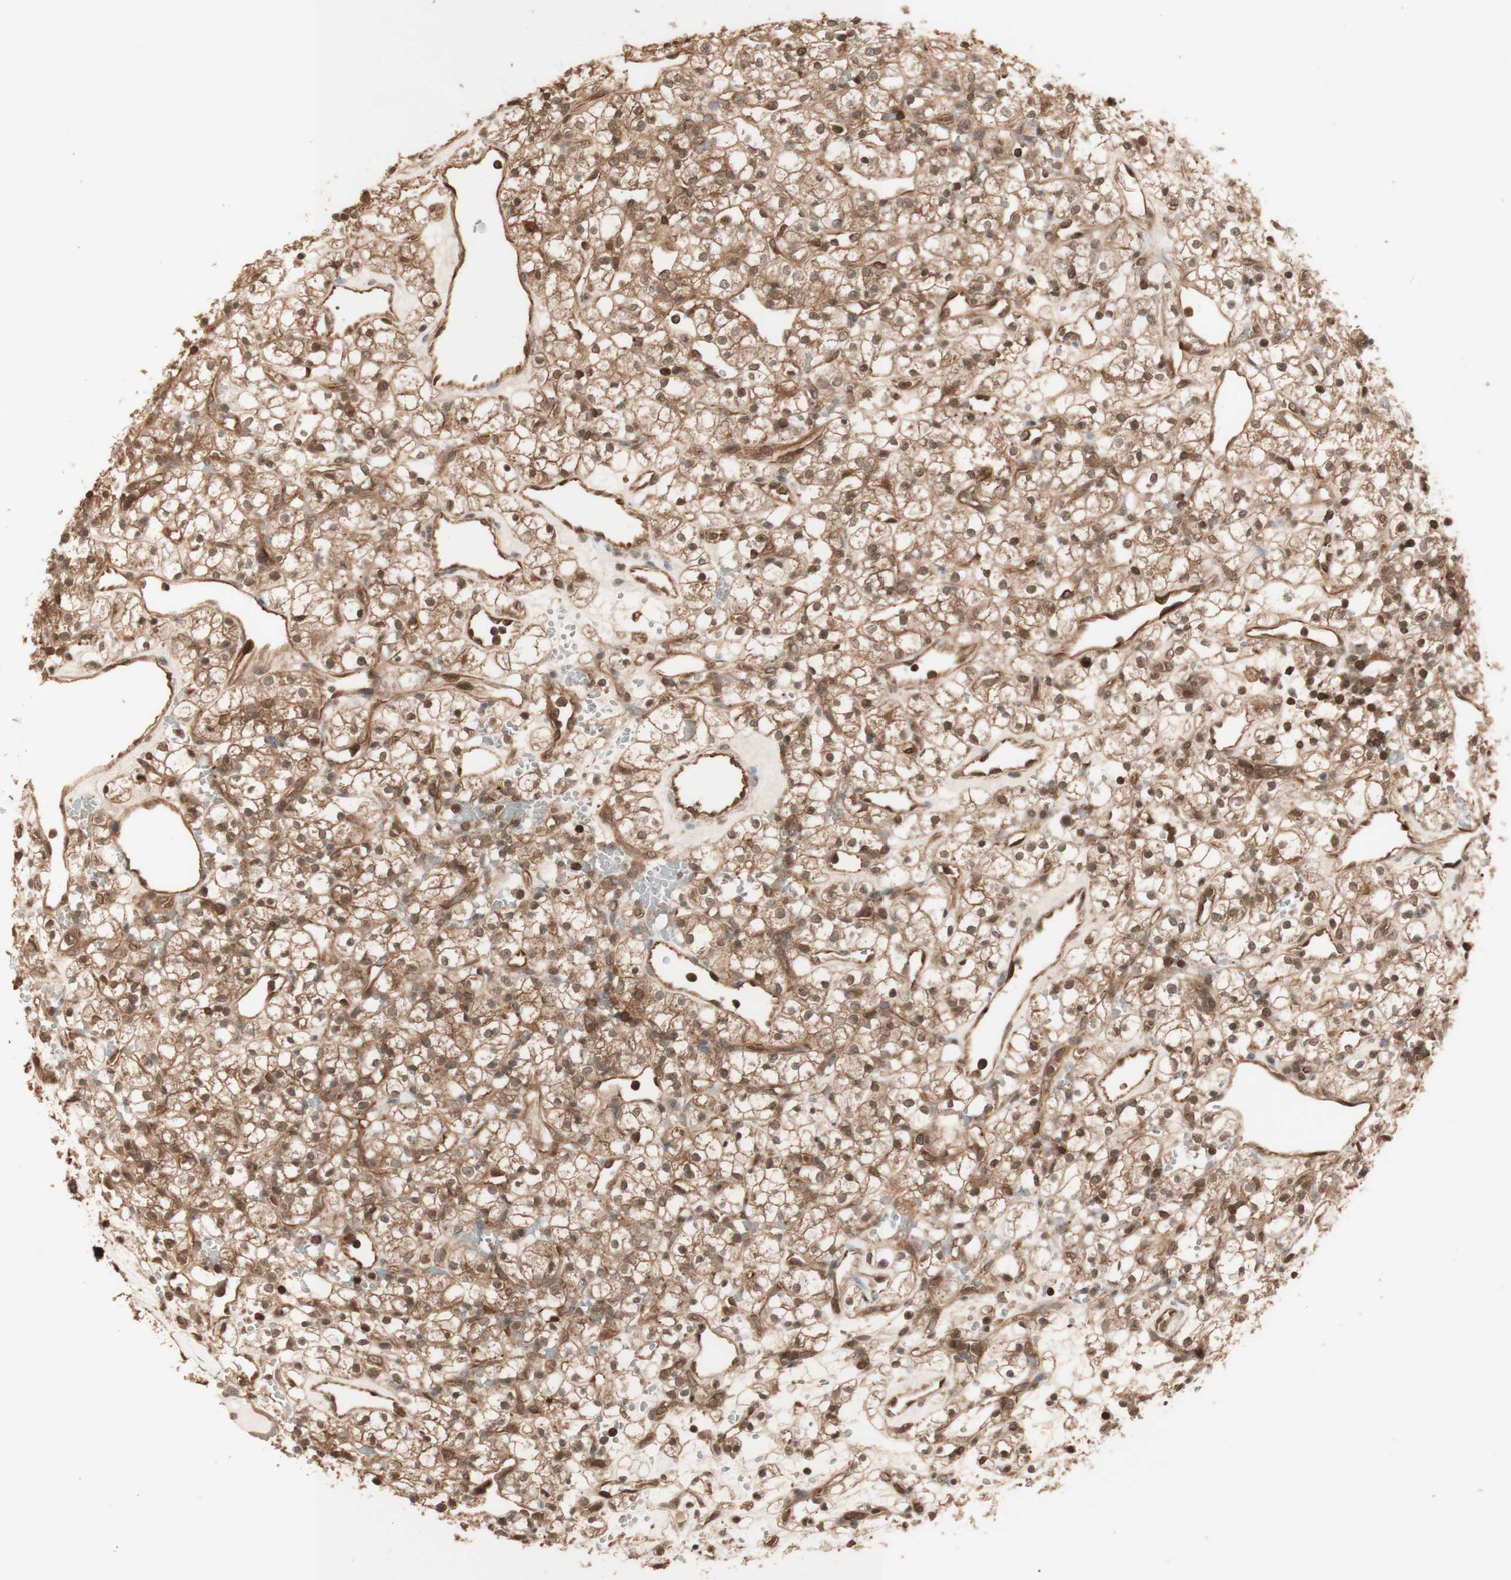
{"staining": {"intensity": "moderate", "quantity": ">75%", "location": "cytoplasmic/membranous,nuclear"}, "tissue": "renal cancer", "cell_type": "Tumor cells", "image_type": "cancer", "snomed": [{"axis": "morphology", "description": "Adenocarcinoma, NOS"}, {"axis": "topography", "description": "Kidney"}], "caption": "Immunohistochemical staining of human adenocarcinoma (renal) exhibits medium levels of moderate cytoplasmic/membranous and nuclear staining in about >75% of tumor cells. The protein is shown in brown color, while the nuclei are stained blue.", "gene": "YWHAB", "patient": {"sex": "female", "age": 60}}